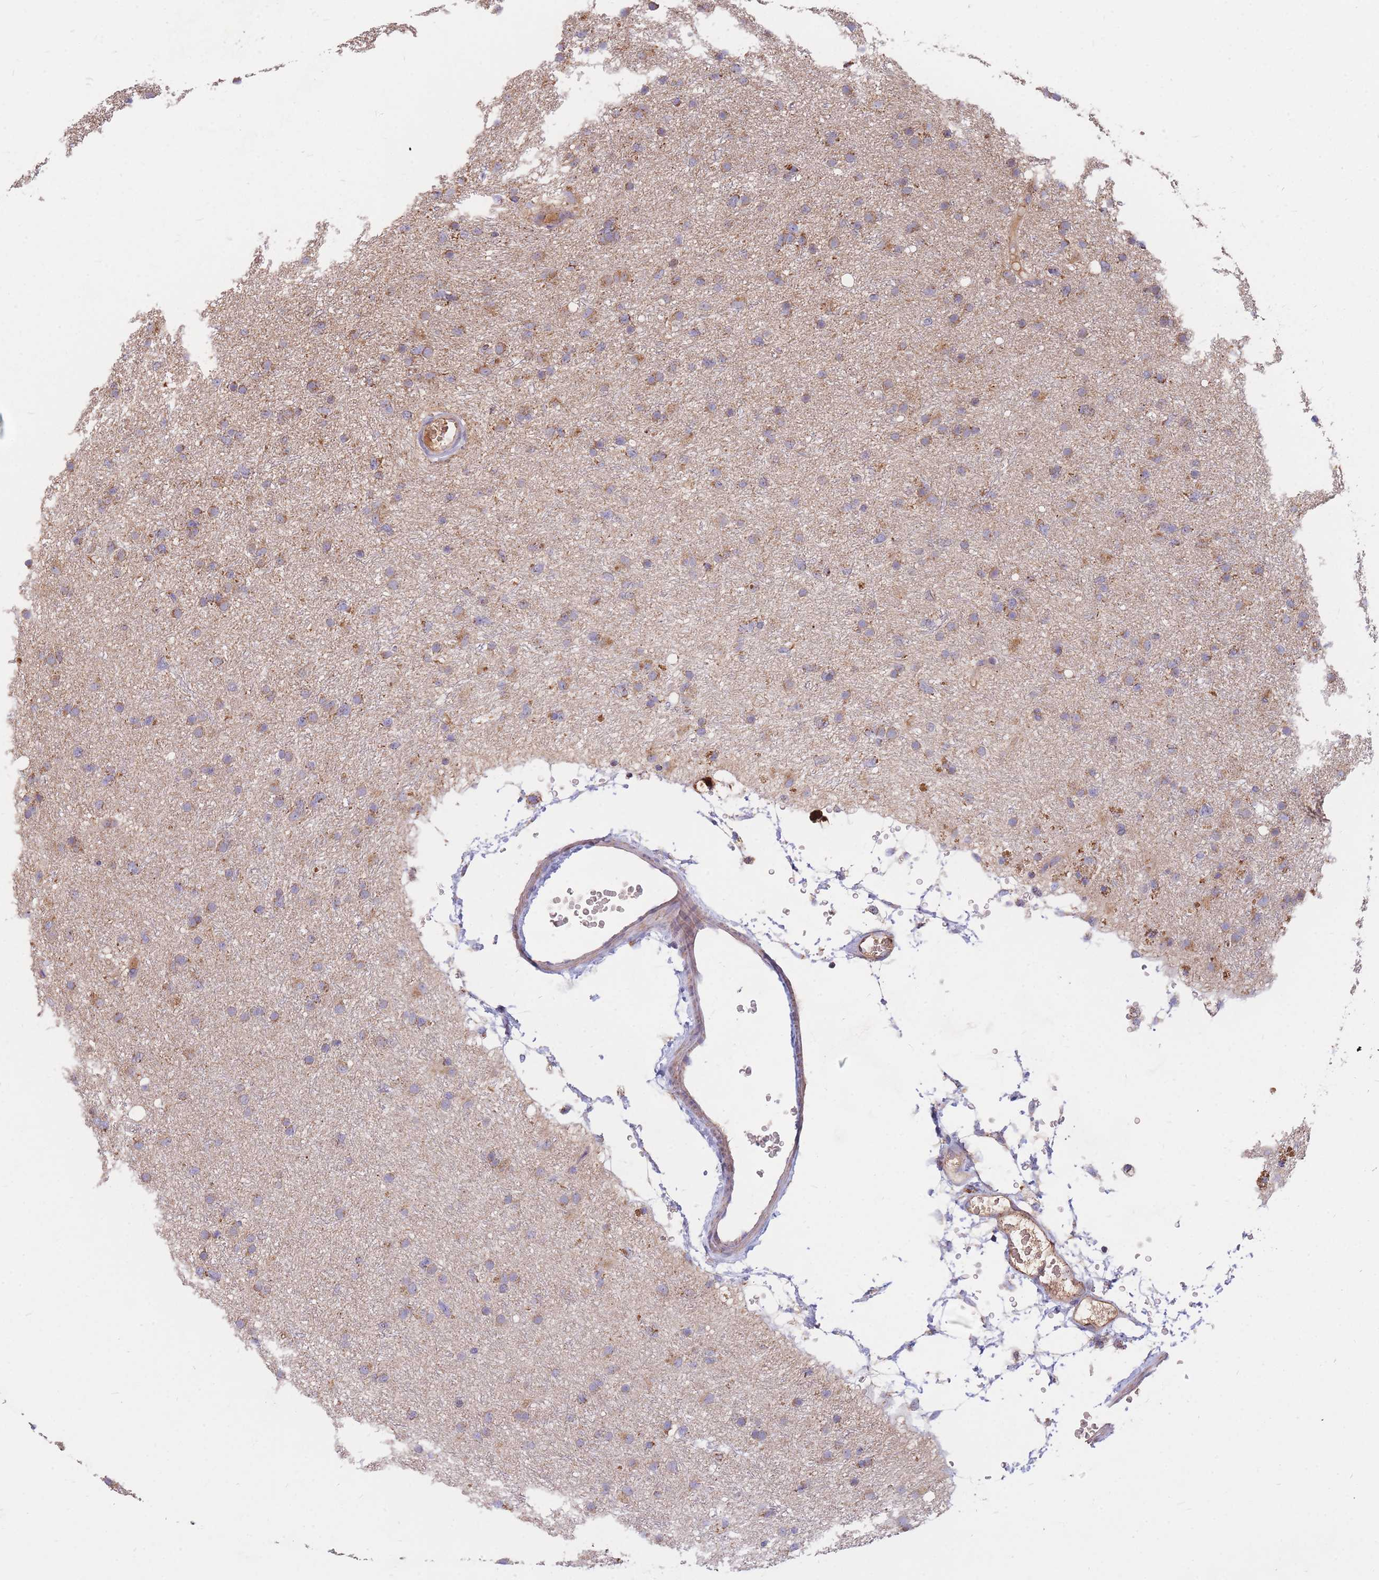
{"staining": {"intensity": "moderate", "quantity": ">75%", "location": "cytoplasmic/membranous"}, "tissue": "glioma", "cell_type": "Tumor cells", "image_type": "cancer", "snomed": [{"axis": "morphology", "description": "Glioma, malignant, Low grade"}, {"axis": "topography", "description": "Cerebral cortex"}], "caption": "Malignant glioma (low-grade) stained for a protein reveals moderate cytoplasmic/membranous positivity in tumor cells. Immunohistochemistry (ihc) stains the protein of interest in brown and the nuclei are stained blue.", "gene": "PTPMT1", "patient": {"sex": "female", "age": 39}}